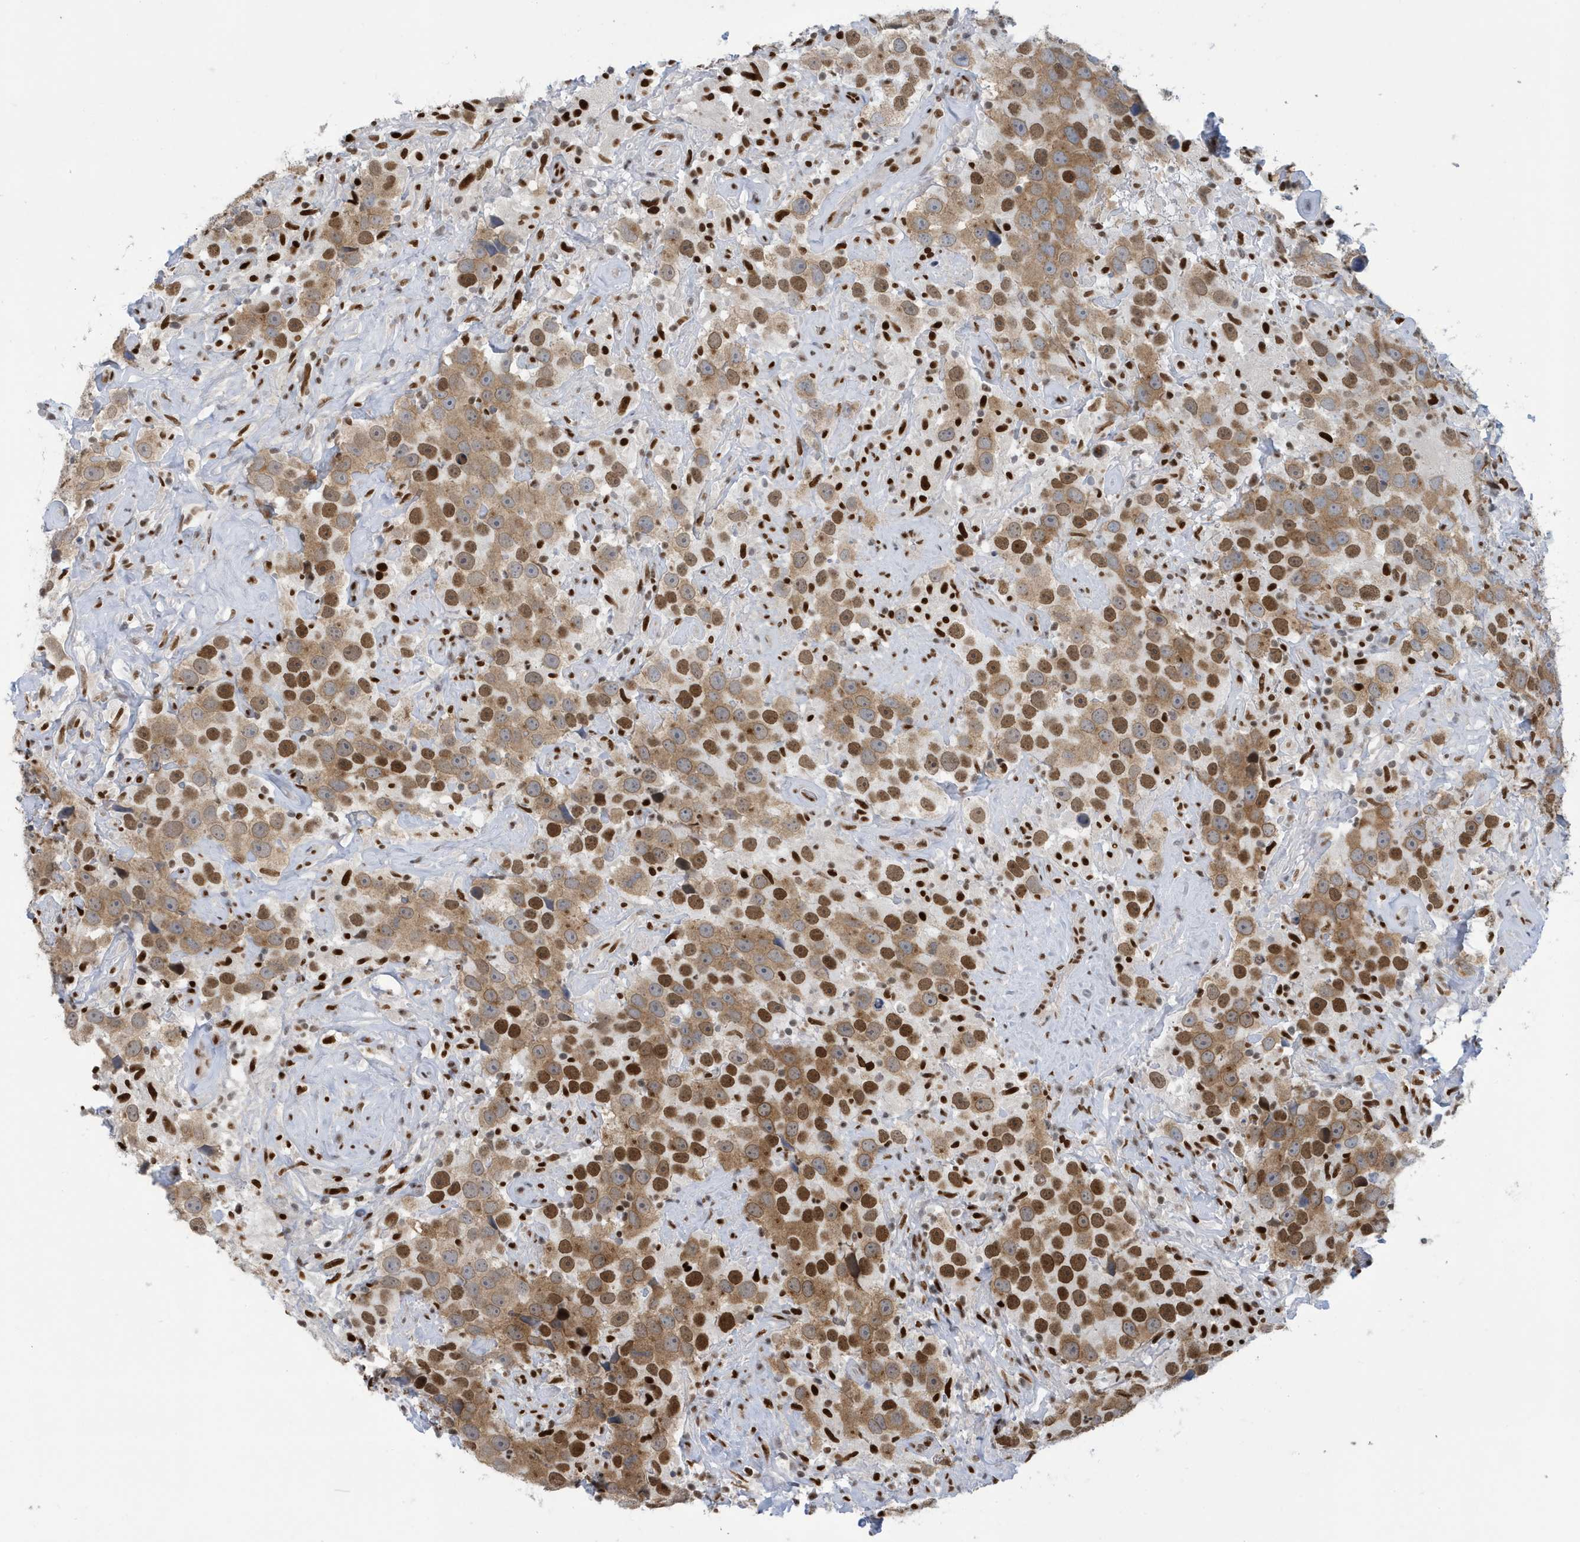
{"staining": {"intensity": "moderate", "quantity": ">75%", "location": "cytoplasmic/membranous,nuclear"}, "tissue": "testis cancer", "cell_type": "Tumor cells", "image_type": "cancer", "snomed": [{"axis": "morphology", "description": "Seminoma, NOS"}, {"axis": "topography", "description": "Testis"}], "caption": "Moderate cytoplasmic/membranous and nuclear positivity is seen in about >75% of tumor cells in seminoma (testis).", "gene": "PCYT1A", "patient": {"sex": "male", "age": 49}}